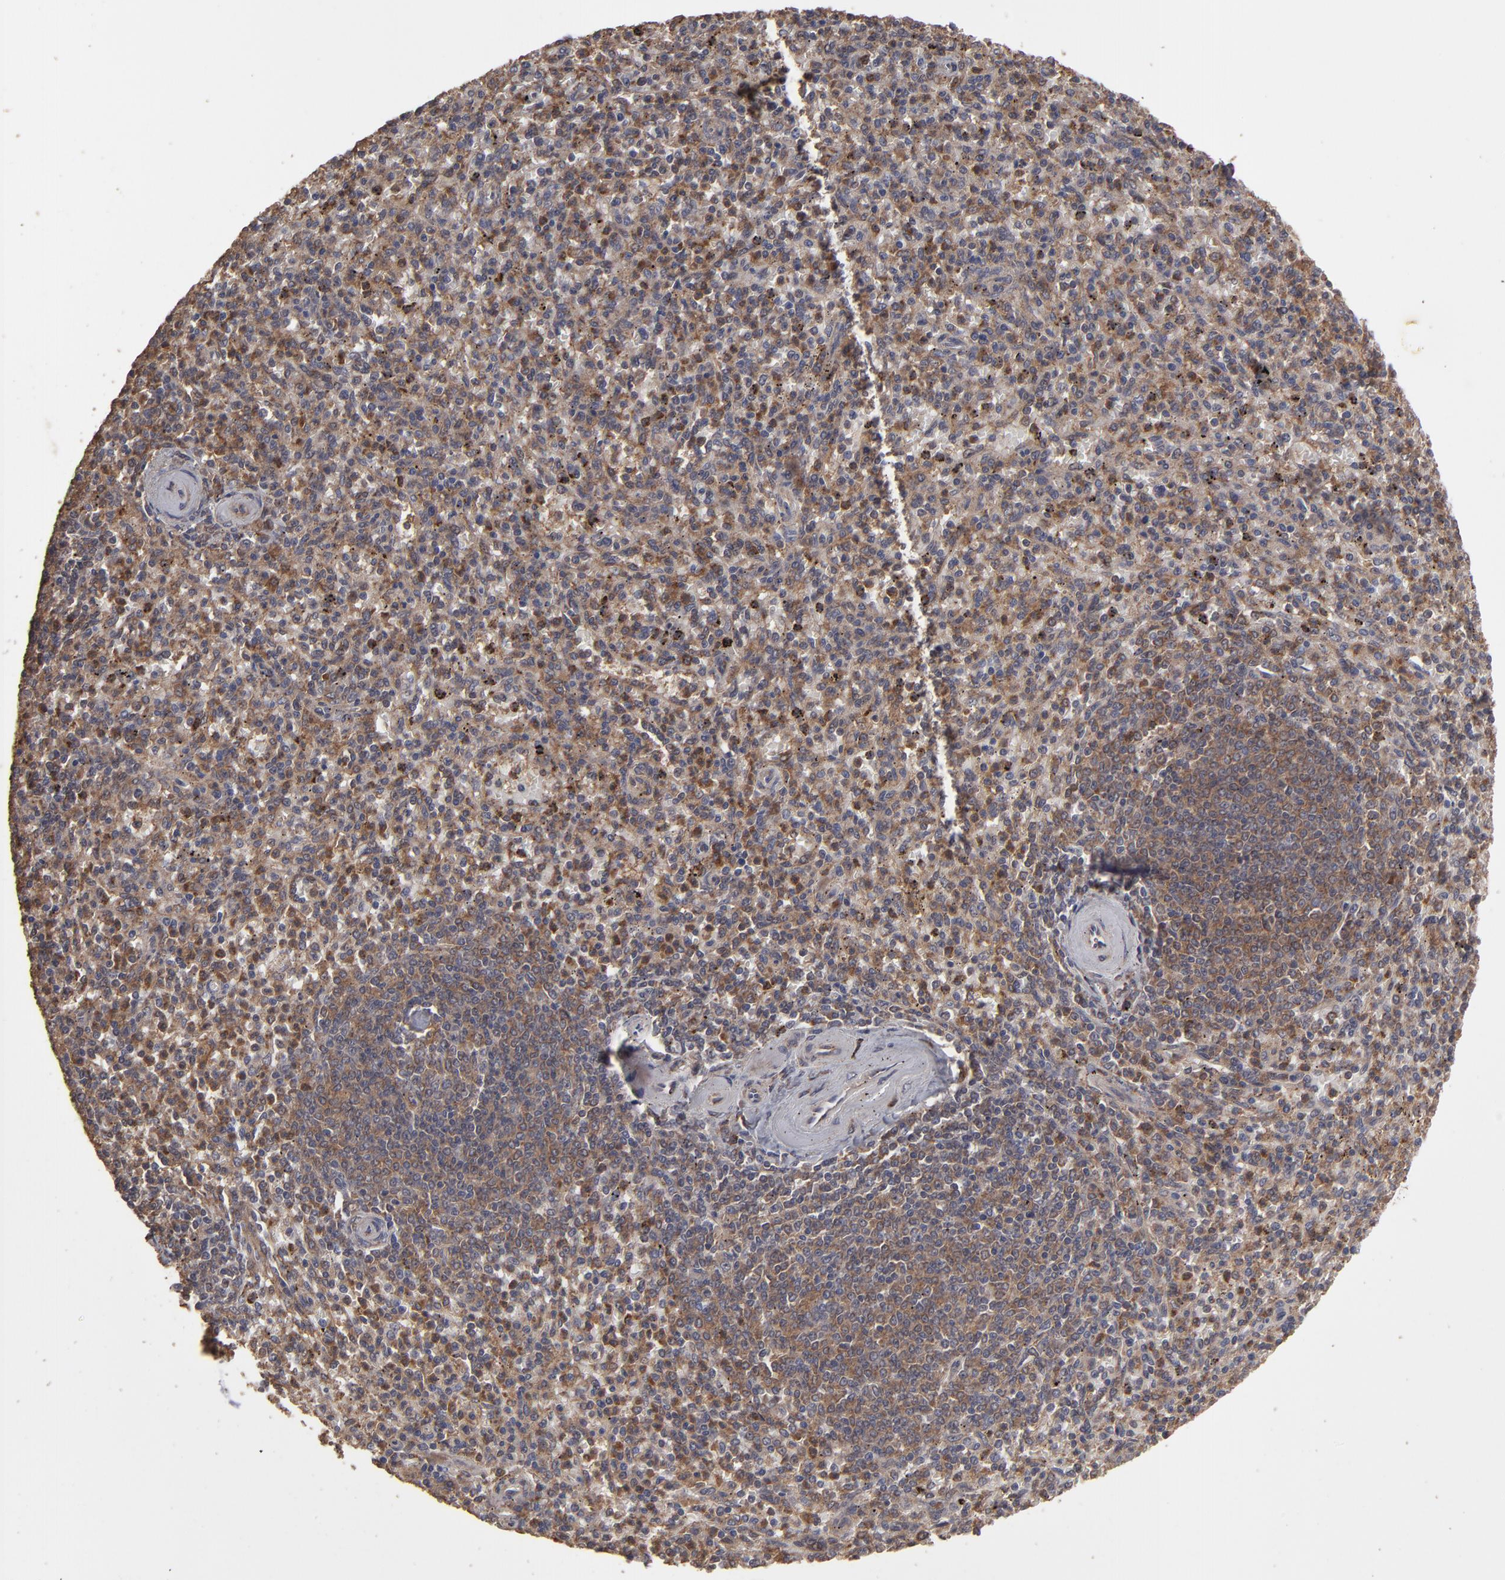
{"staining": {"intensity": "moderate", "quantity": "25%-75%", "location": "cytoplasmic/membranous"}, "tissue": "spleen", "cell_type": "Cells in red pulp", "image_type": "normal", "snomed": [{"axis": "morphology", "description": "Normal tissue, NOS"}, {"axis": "topography", "description": "Spleen"}], "caption": "Protein expression analysis of normal spleen displays moderate cytoplasmic/membranous positivity in about 25%-75% of cells in red pulp.", "gene": "MMP2", "patient": {"sex": "male", "age": 72}}